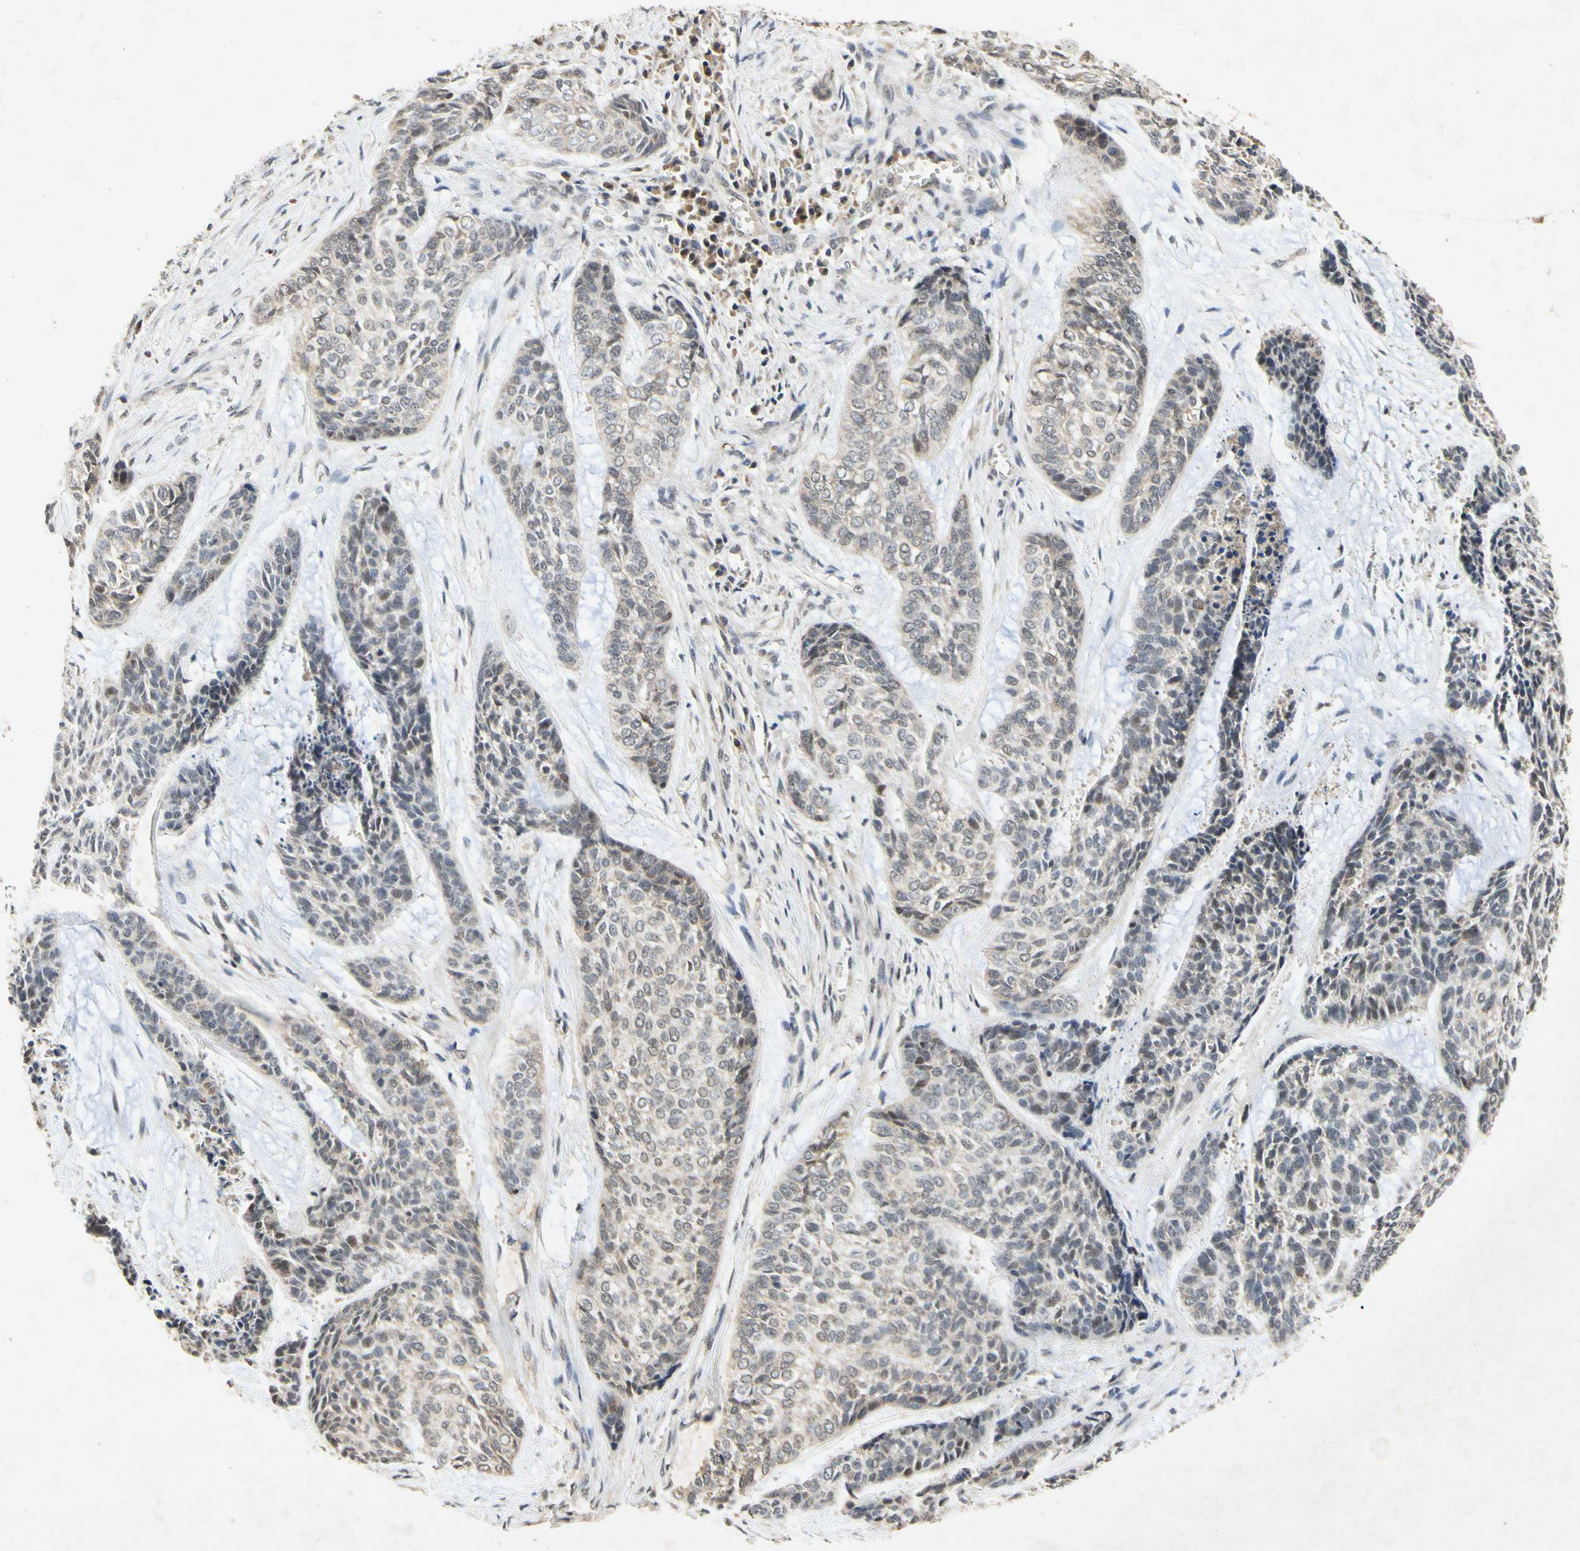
{"staining": {"intensity": "weak", "quantity": "<25%", "location": "cytoplasmic/membranous"}, "tissue": "skin cancer", "cell_type": "Tumor cells", "image_type": "cancer", "snomed": [{"axis": "morphology", "description": "Basal cell carcinoma"}, {"axis": "topography", "description": "Skin"}], "caption": "Skin cancer (basal cell carcinoma) stained for a protein using immunohistochemistry (IHC) displays no staining tumor cells.", "gene": "CP", "patient": {"sex": "female", "age": 64}}